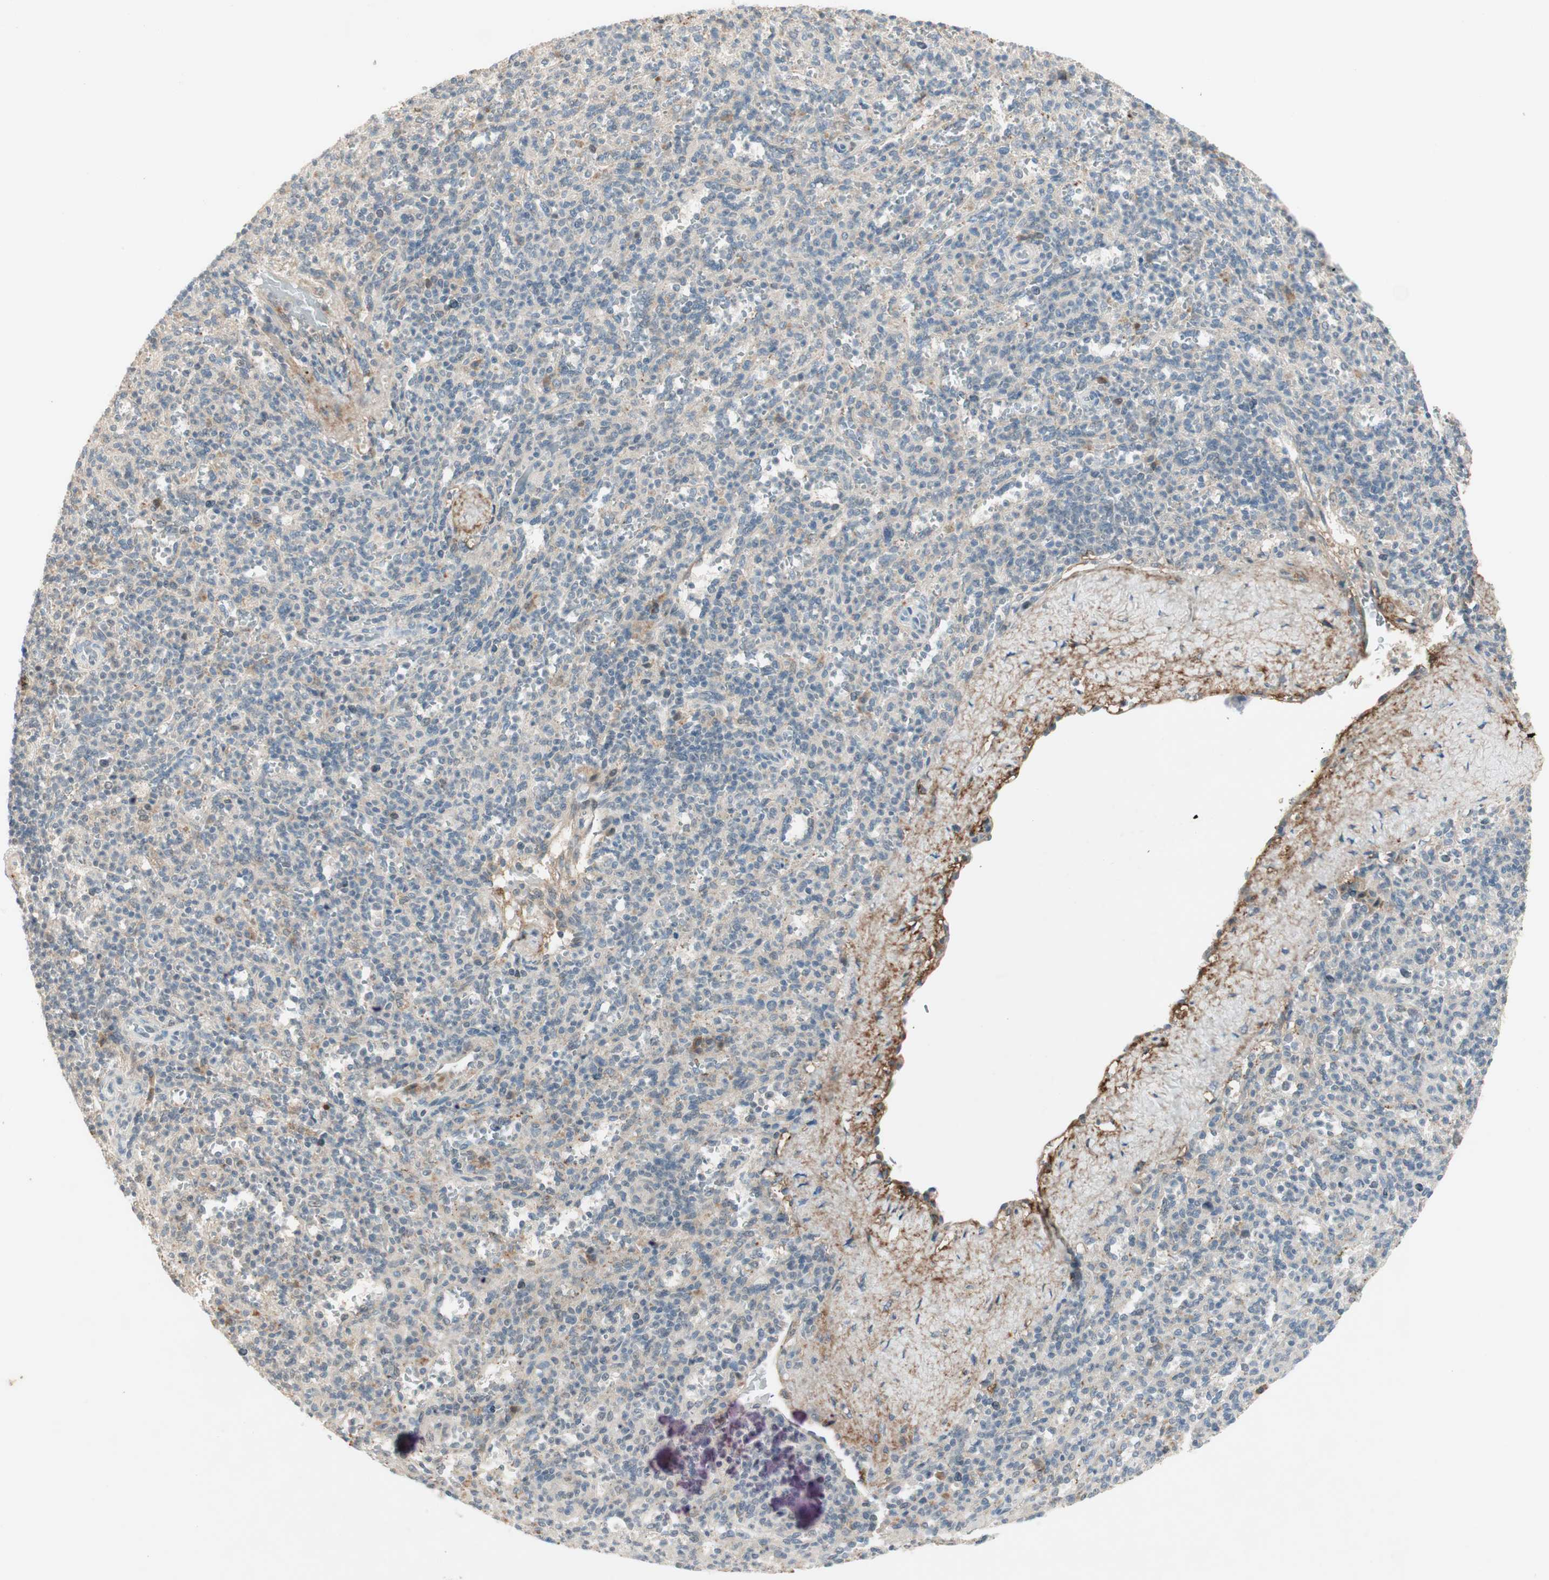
{"staining": {"intensity": "negative", "quantity": "none", "location": "none"}, "tissue": "spleen", "cell_type": "Cells in red pulp", "image_type": "normal", "snomed": [{"axis": "morphology", "description": "Normal tissue, NOS"}, {"axis": "topography", "description": "Spleen"}], "caption": "DAB (3,3'-diaminobenzidine) immunohistochemical staining of normal spleen demonstrates no significant expression in cells in red pulp.", "gene": "RNGTT", "patient": {"sex": "male", "age": 36}}